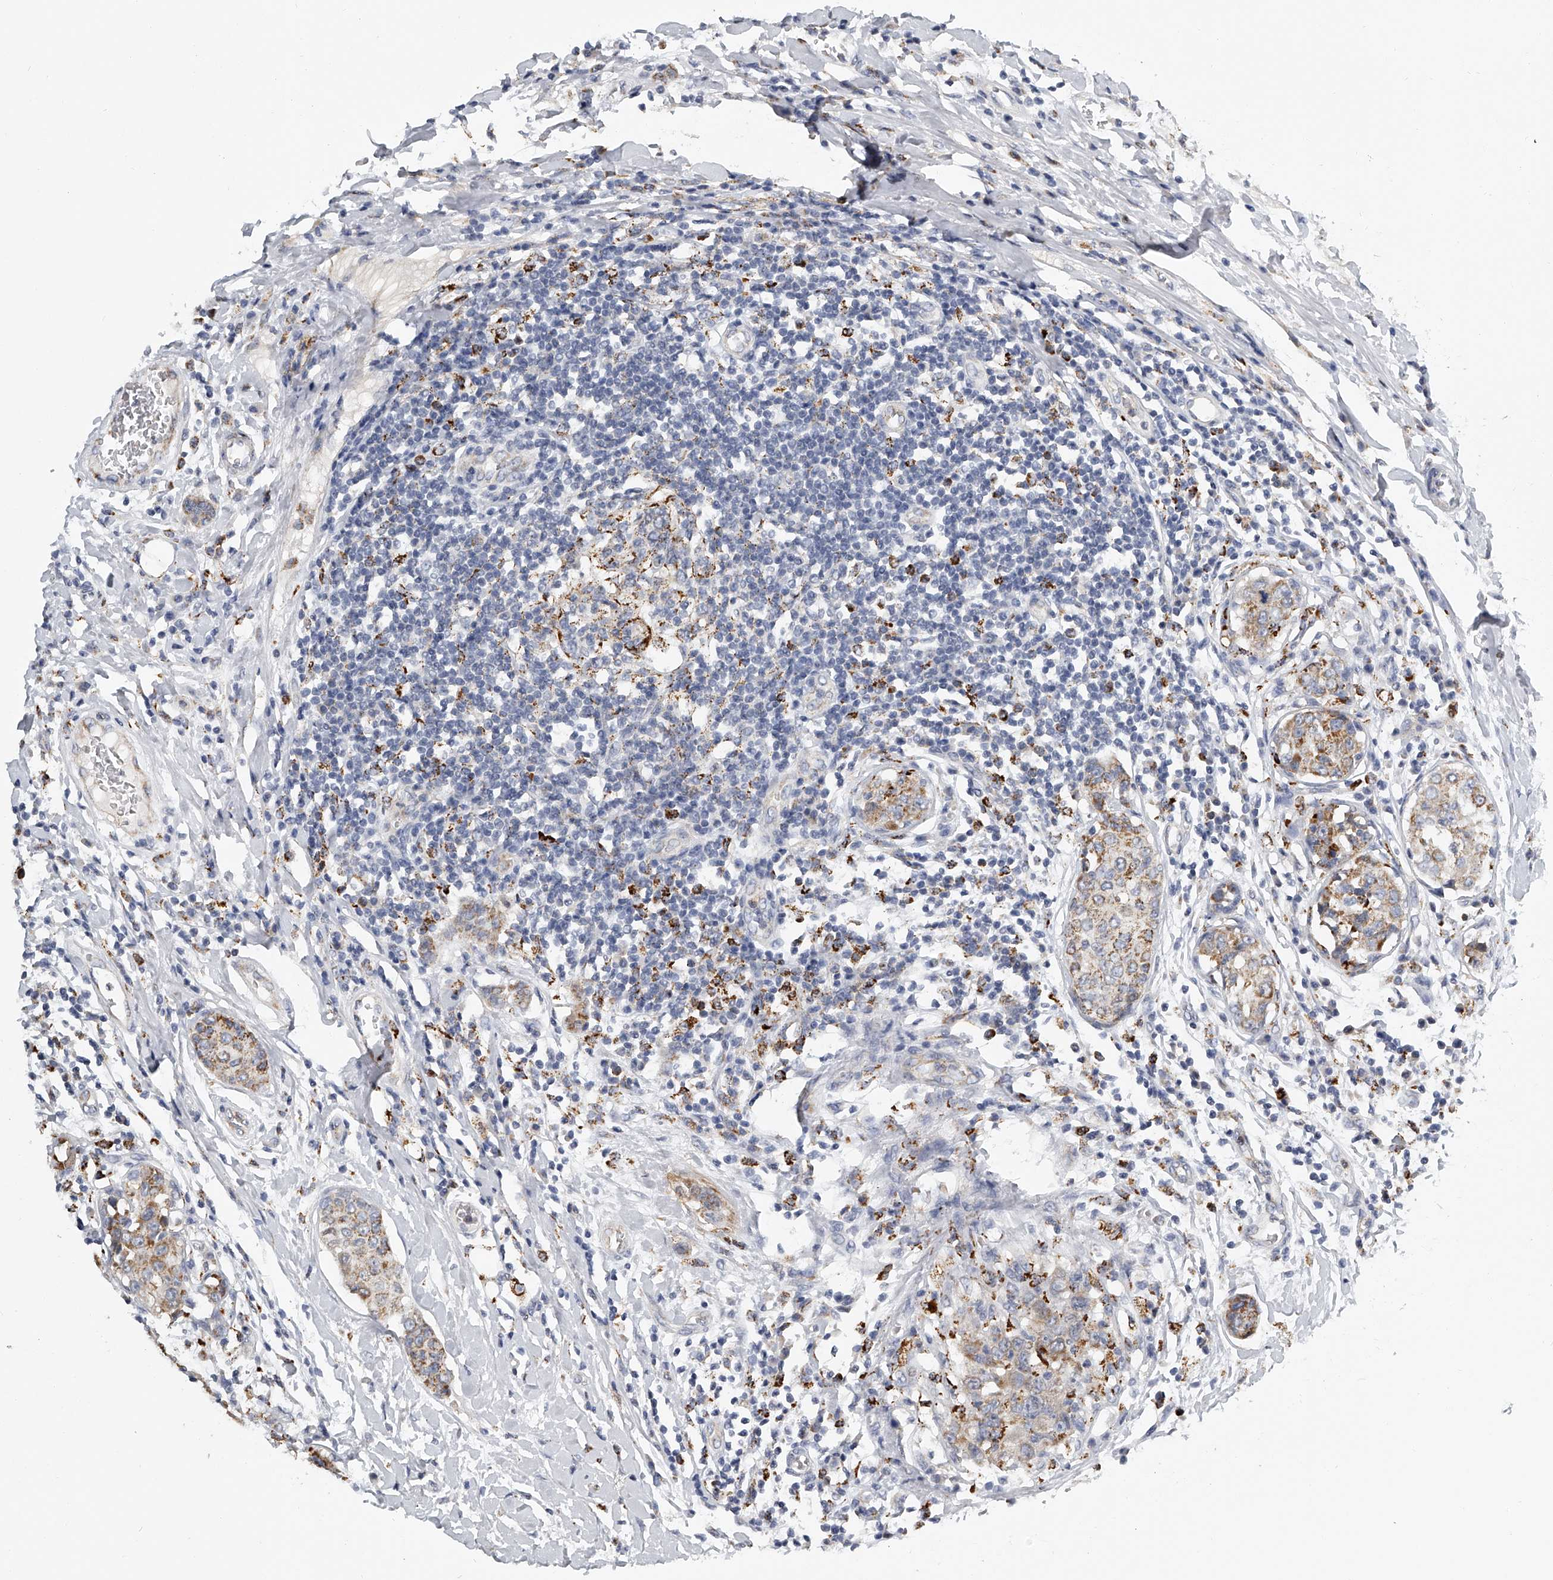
{"staining": {"intensity": "moderate", "quantity": "25%-75%", "location": "cytoplasmic/membranous"}, "tissue": "breast cancer", "cell_type": "Tumor cells", "image_type": "cancer", "snomed": [{"axis": "morphology", "description": "Duct carcinoma"}, {"axis": "topography", "description": "Breast"}], "caption": "Immunohistochemical staining of human breast cancer (invasive ductal carcinoma) displays medium levels of moderate cytoplasmic/membranous staining in about 25%-75% of tumor cells. The staining was performed using DAB (3,3'-diaminobenzidine) to visualize the protein expression in brown, while the nuclei were stained in blue with hematoxylin (Magnification: 20x).", "gene": "KLHL7", "patient": {"sex": "female", "age": 27}}